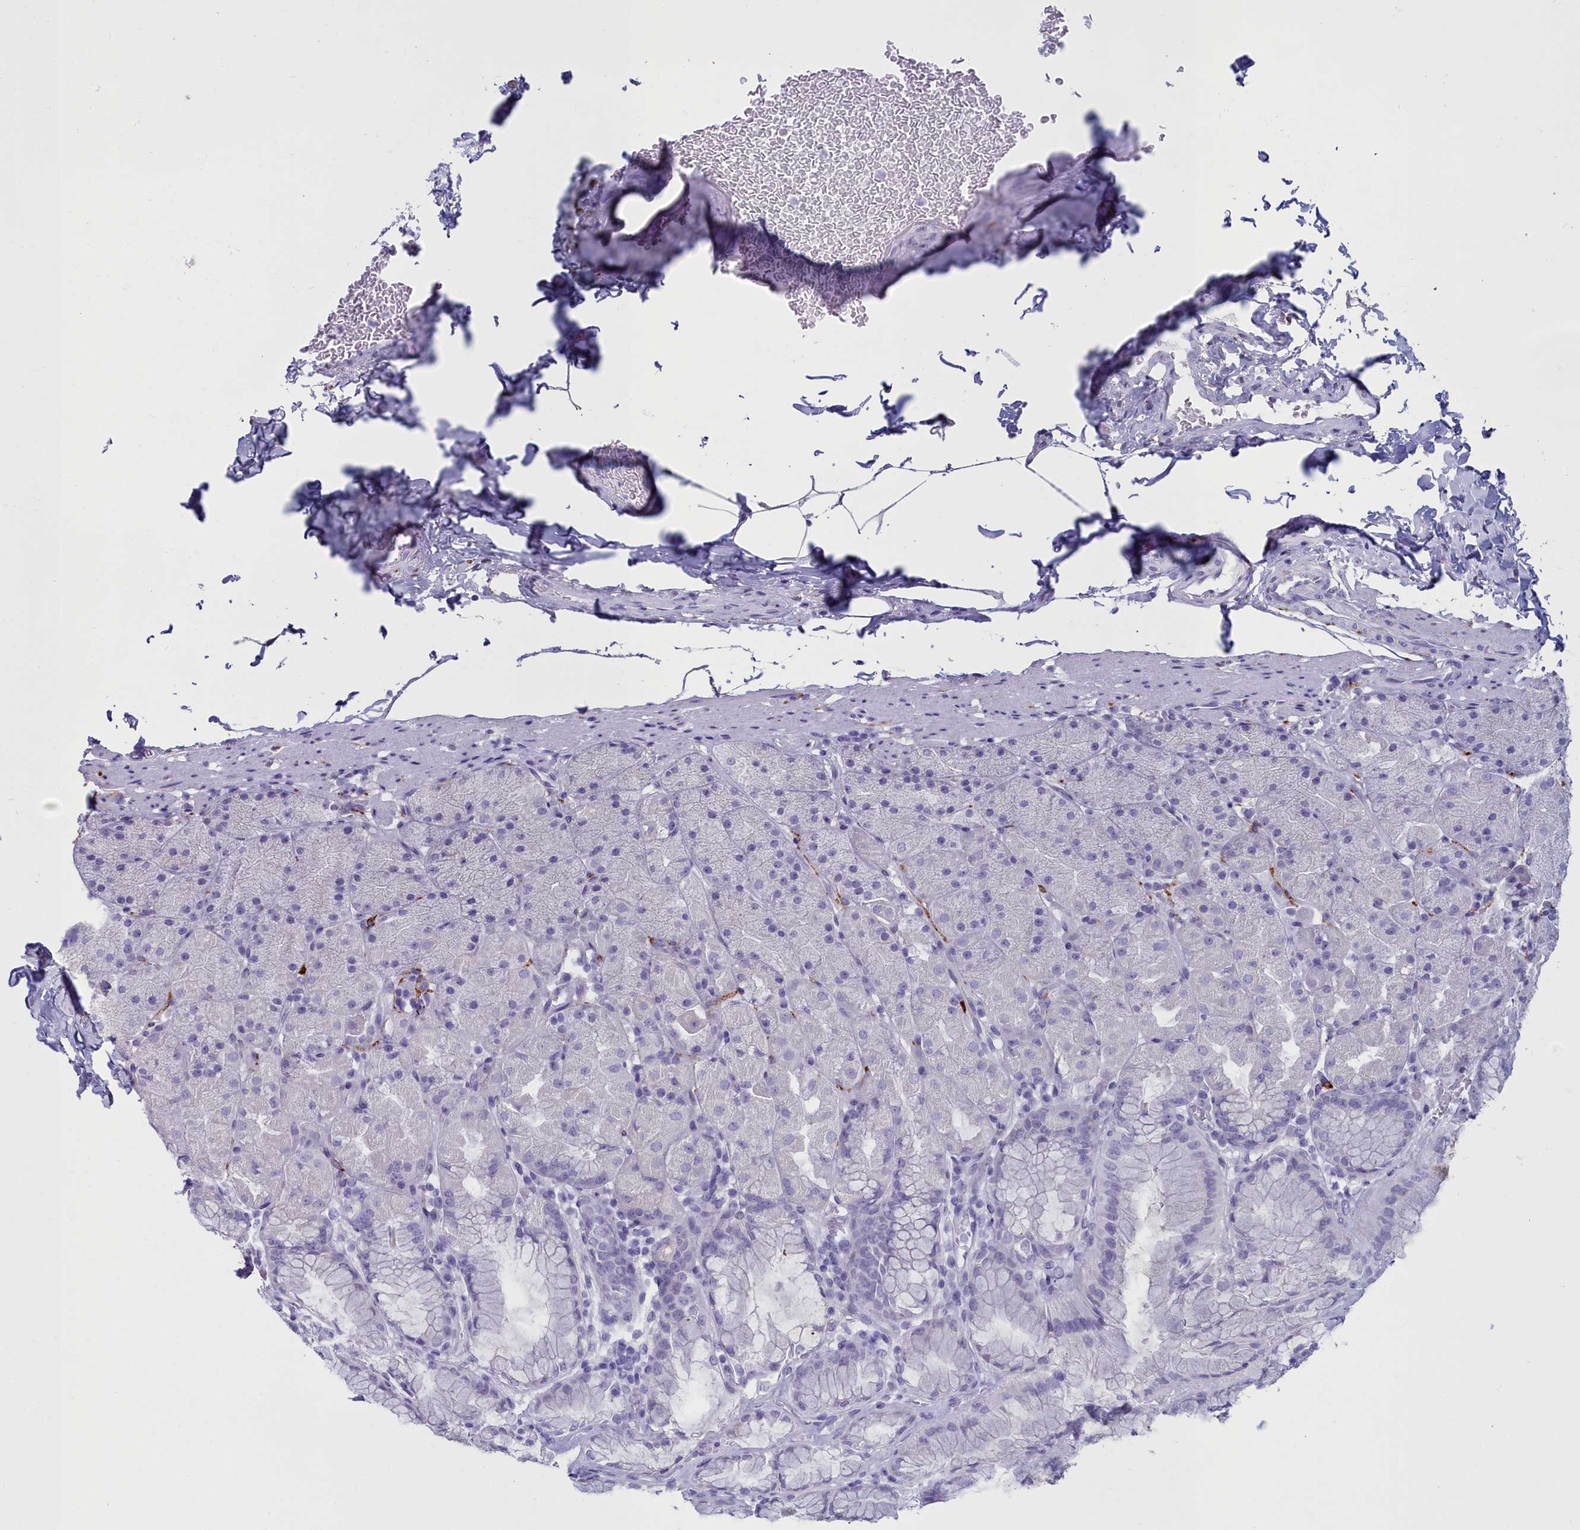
{"staining": {"intensity": "negative", "quantity": "none", "location": "none"}, "tissue": "stomach", "cell_type": "Glandular cells", "image_type": "normal", "snomed": [{"axis": "morphology", "description": "Normal tissue, NOS"}, {"axis": "topography", "description": "Stomach, upper"}, {"axis": "topography", "description": "Stomach, lower"}], "caption": "This micrograph is of normal stomach stained with IHC to label a protein in brown with the nuclei are counter-stained blue. There is no positivity in glandular cells. The staining was performed using DAB to visualize the protein expression in brown, while the nuclei were stained in blue with hematoxylin (Magnification: 20x).", "gene": "MAP6", "patient": {"sex": "male", "age": 67}}